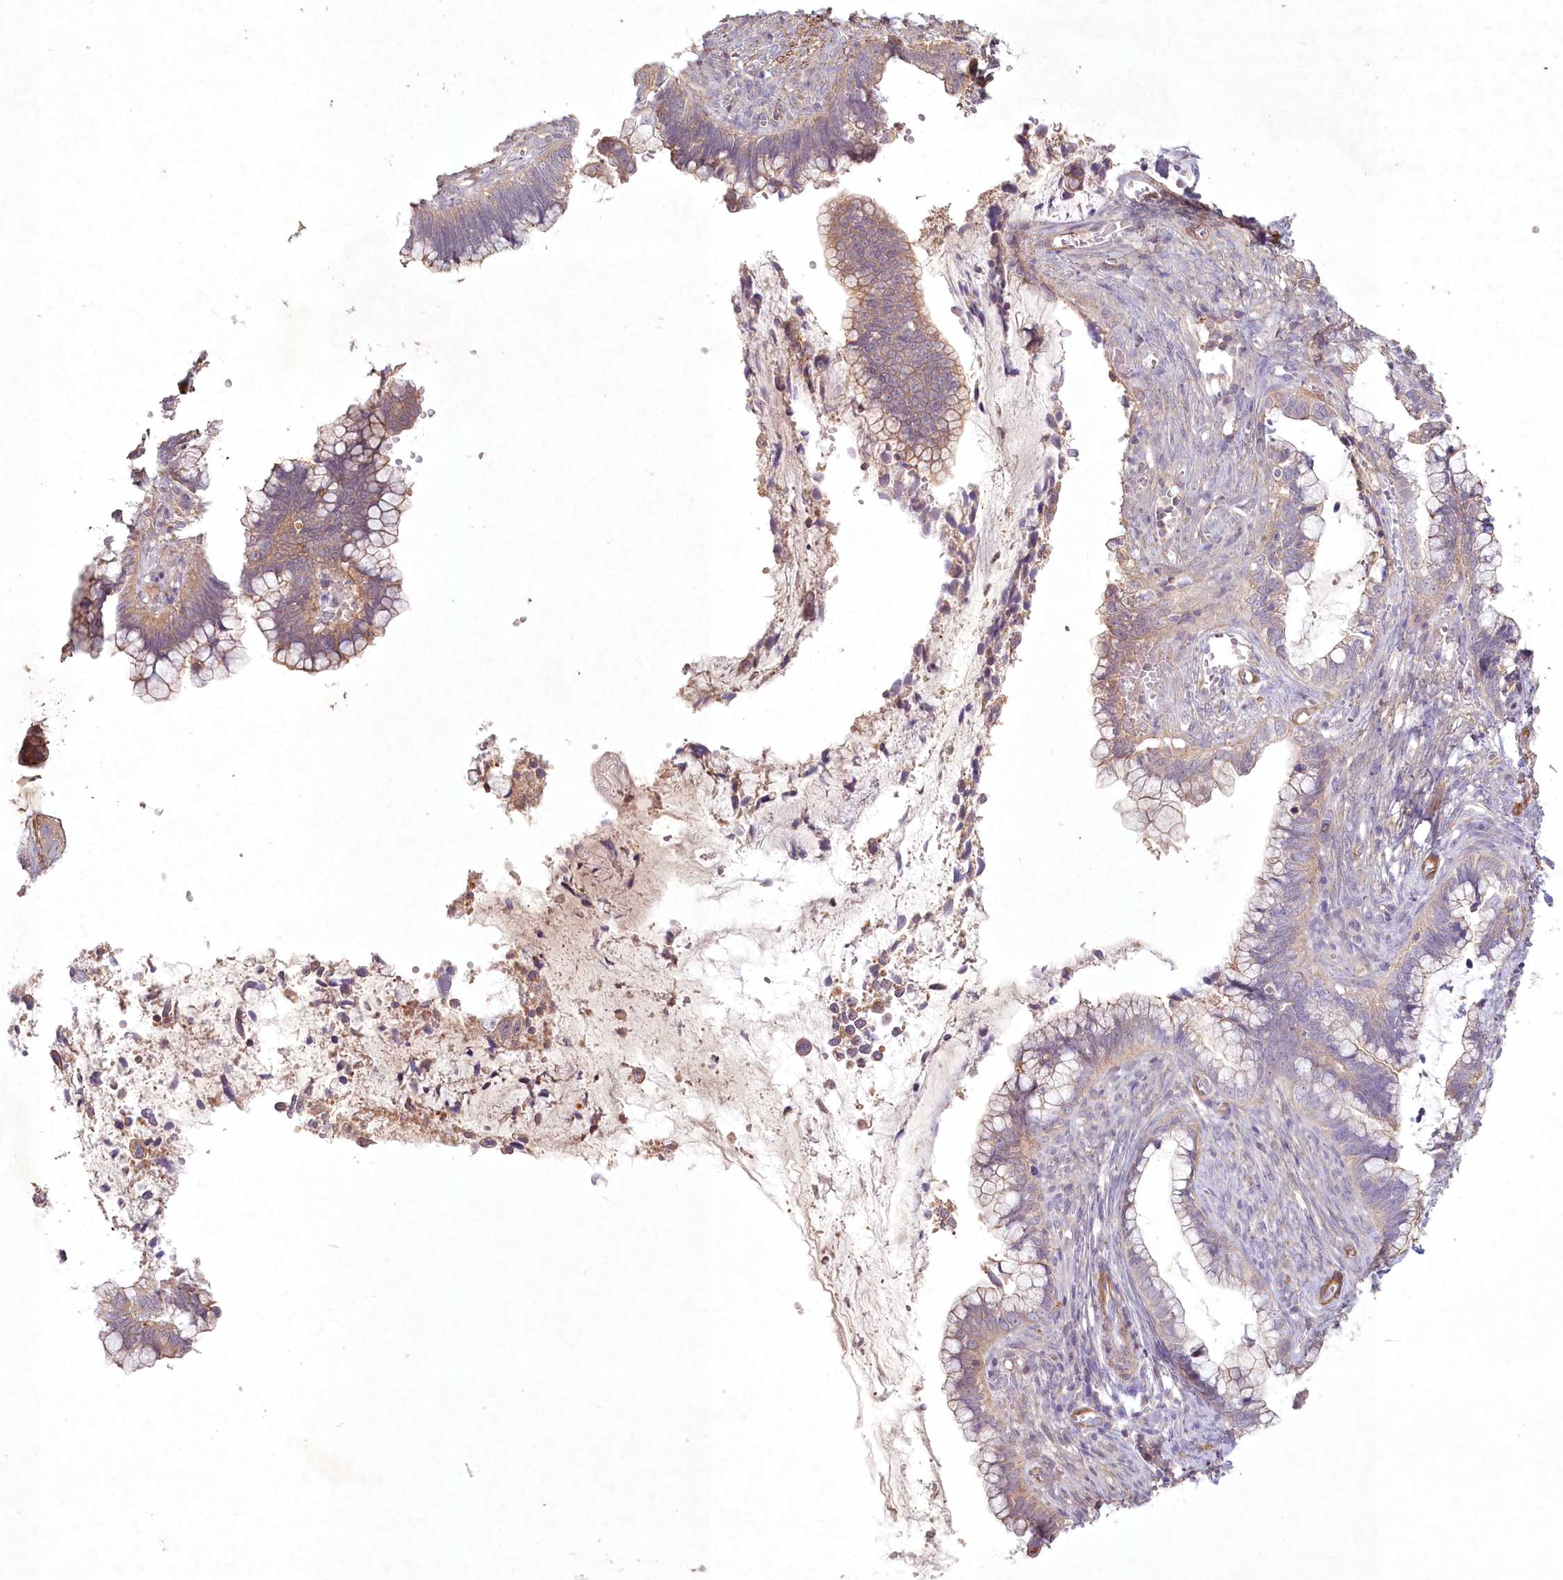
{"staining": {"intensity": "moderate", "quantity": "<25%", "location": "cytoplasmic/membranous"}, "tissue": "cervical cancer", "cell_type": "Tumor cells", "image_type": "cancer", "snomed": [{"axis": "morphology", "description": "Adenocarcinoma, NOS"}, {"axis": "topography", "description": "Cervix"}], "caption": "Moderate cytoplasmic/membranous protein positivity is seen in about <25% of tumor cells in adenocarcinoma (cervical).", "gene": "INPP4B", "patient": {"sex": "female", "age": 44}}